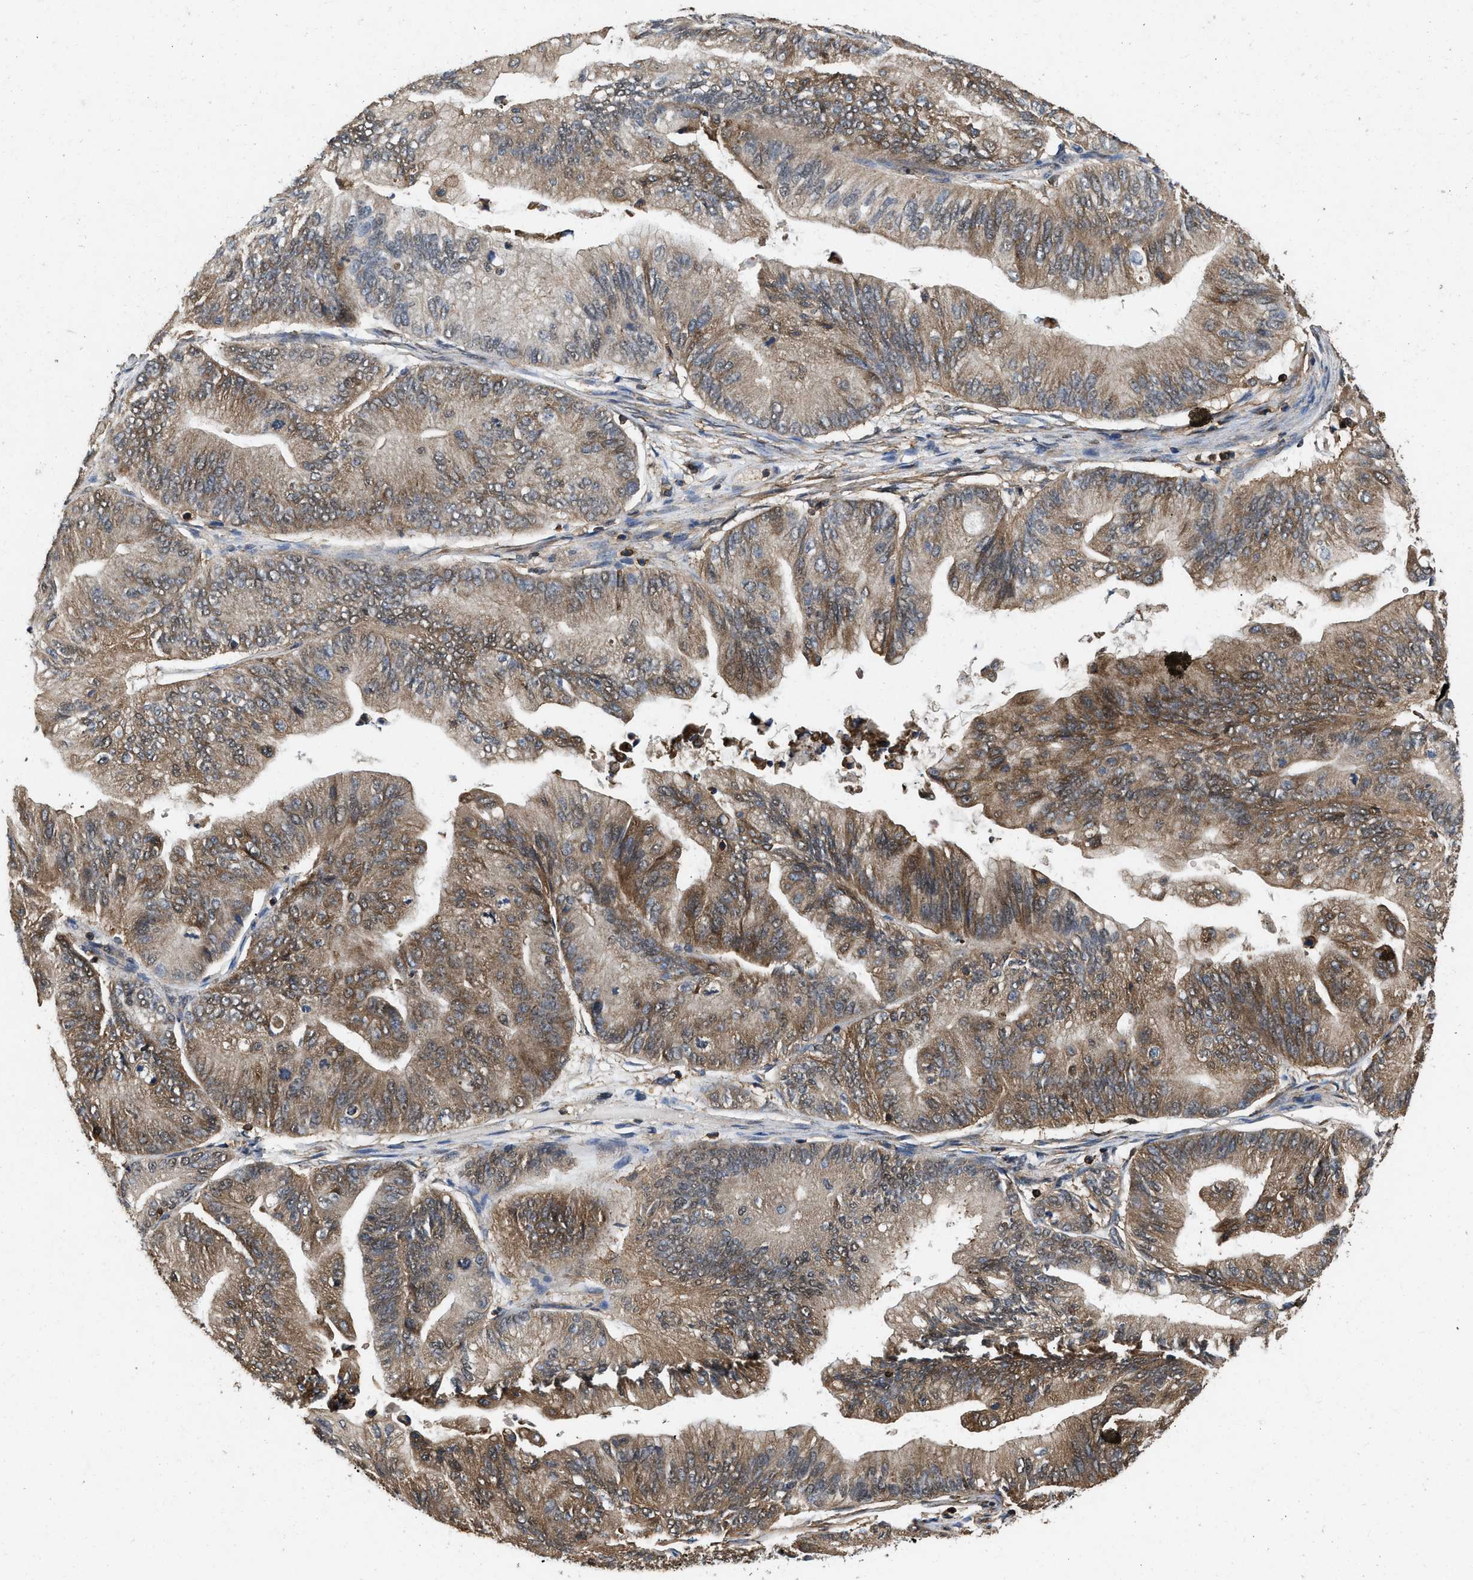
{"staining": {"intensity": "moderate", "quantity": ">75%", "location": "cytoplasmic/membranous"}, "tissue": "ovarian cancer", "cell_type": "Tumor cells", "image_type": "cancer", "snomed": [{"axis": "morphology", "description": "Cystadenocarcinoma, mucinous, NOS"}, {"axis": "topography", "description": "Ovary"}], "caption": "Human ovarian mucinous cystadenocarcinoma stained with a brown dye reveals moderate cytoplasmic/membranous positive expression in about >75% of tumor cells.", "gene": "LINGO2", "patient": {"sex": "female", "age": 61}}